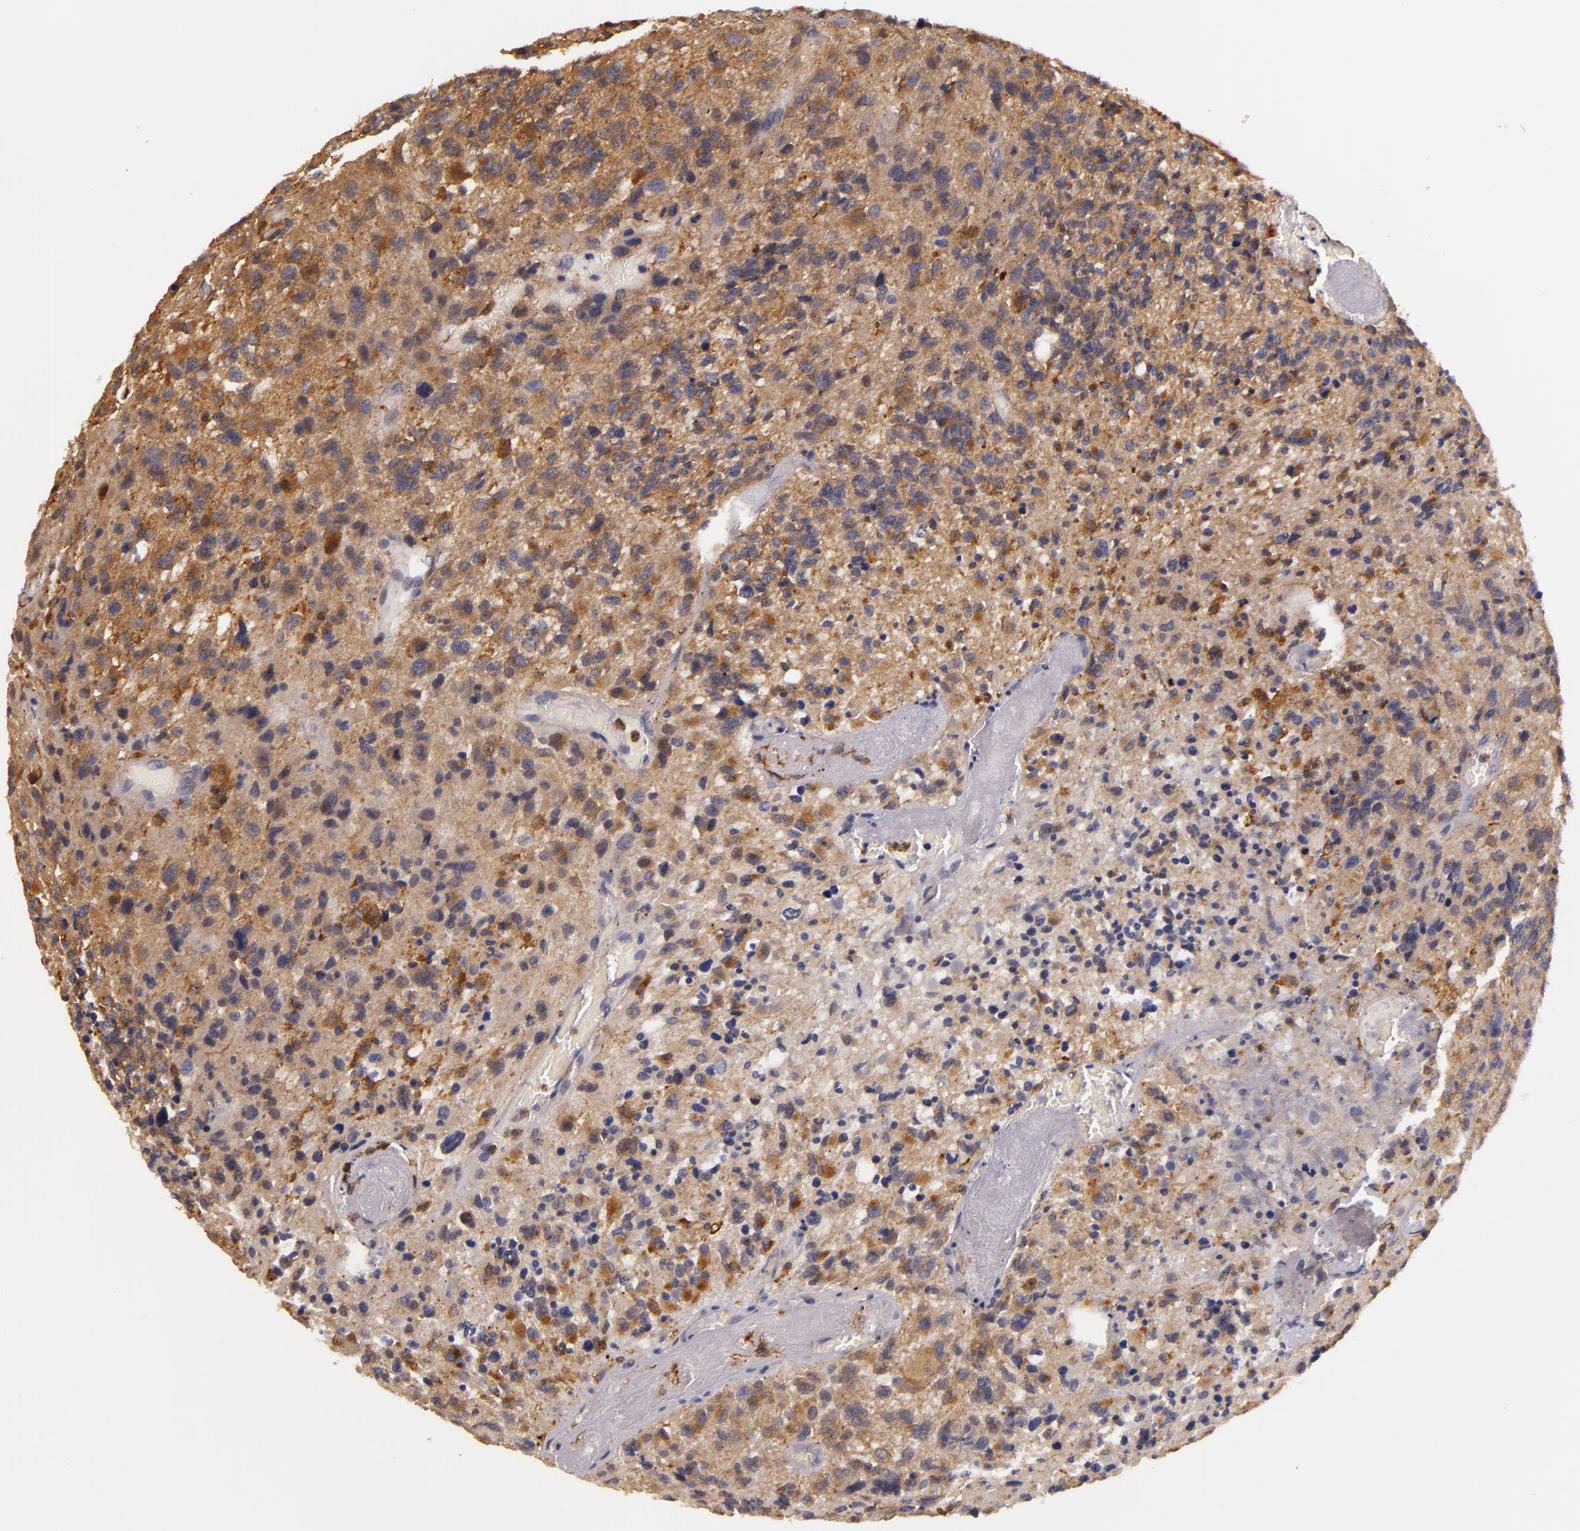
{"staining": {"intensity": "moderate", "quantity": ">75%", "location": "cytoplasmic/membranous"}, "tissue": "glioma", "cell_type": "Tumor cells", "image_type": "cancer", "snomed": [{"axis": "morphology", "description": "Glioma, malignant, High grade"}, {"axis": "topography", "description": "Brain"}], "caption": "About >75% of tumor cells in malignant glioma (high-grade) exhibit moderate cytoplasmic/membranous protein positivity as visualized by brown immunohistochemical staining.", "gene": "TOM1", "patient": {"sex": "male", "age": 69}}